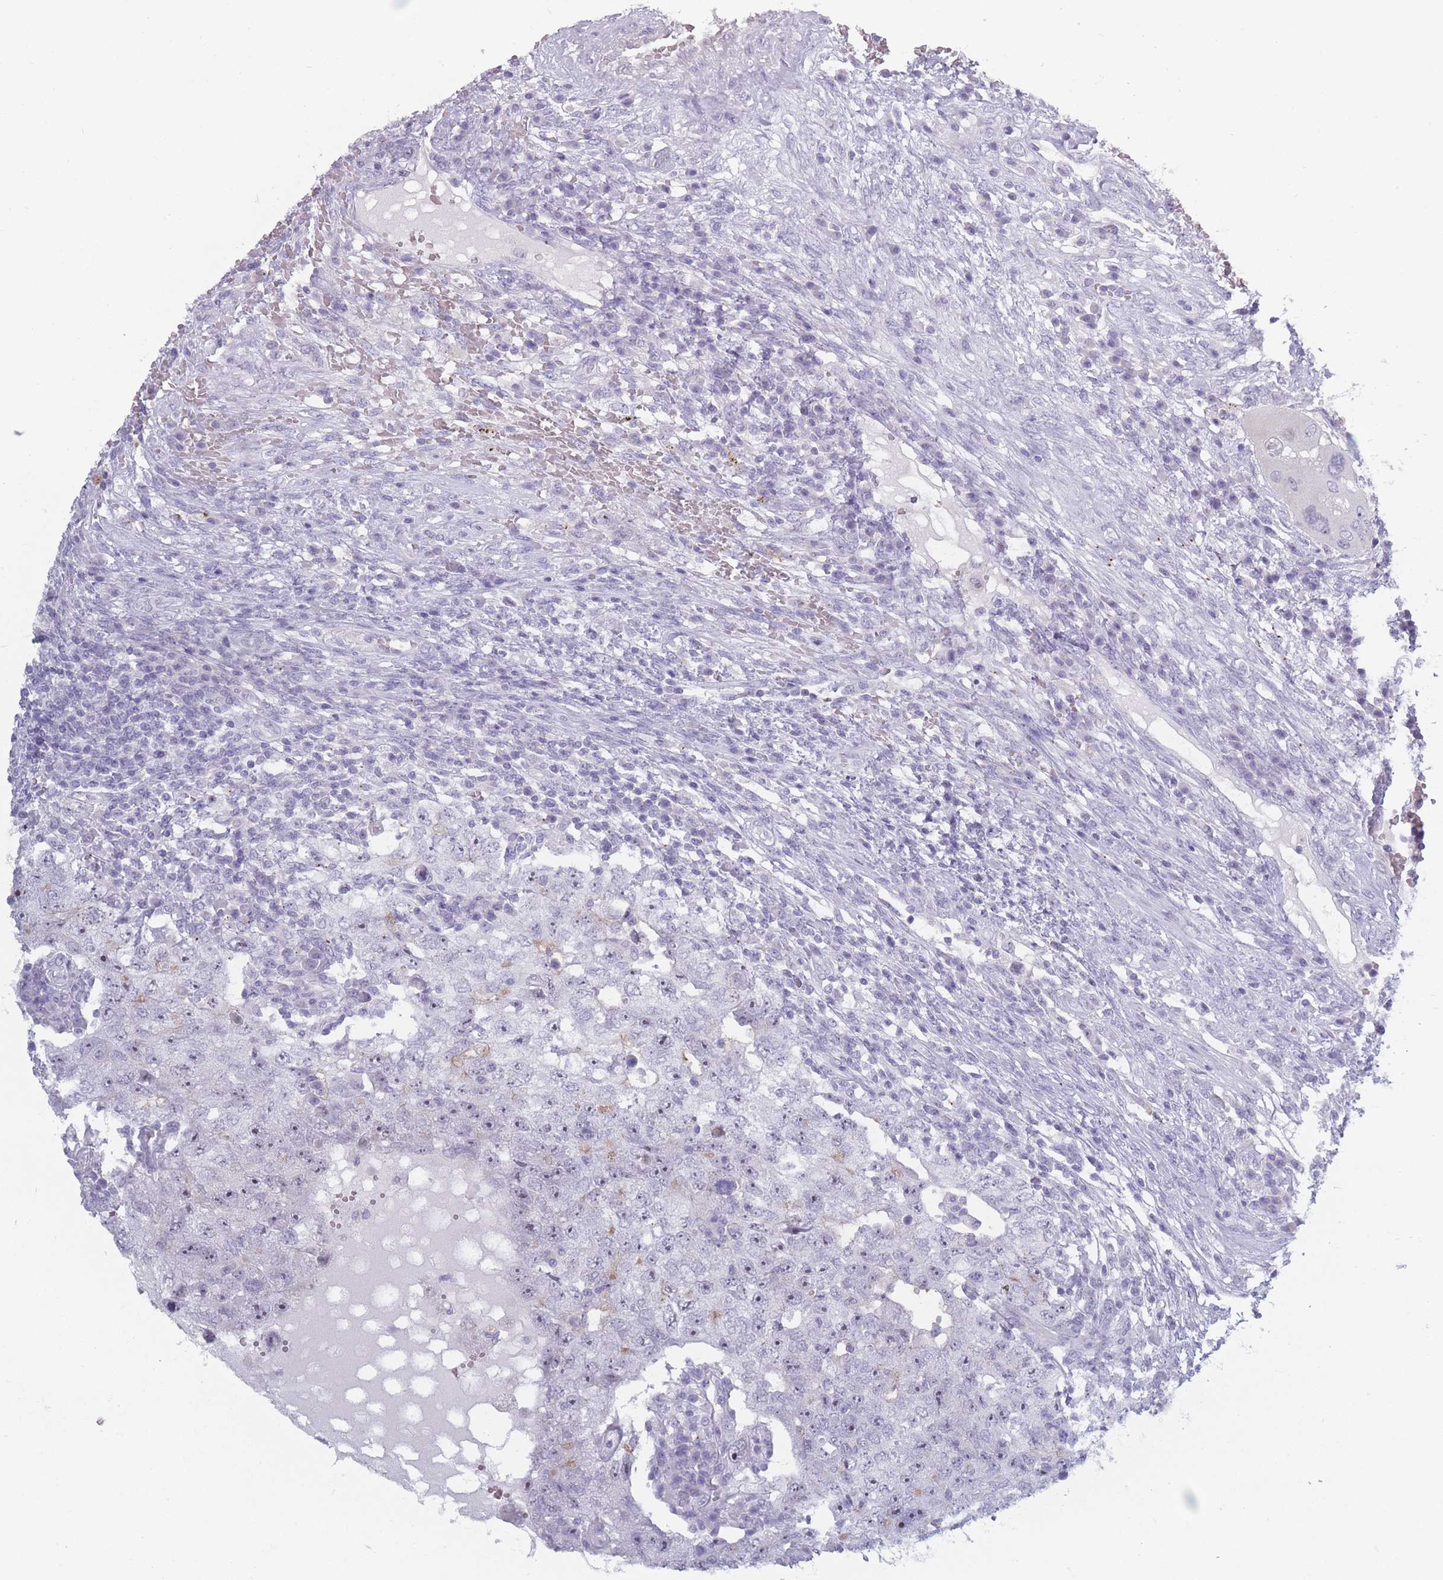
{"staining": {"intensity": "negative", "quantity": "none", "location": "none"}, "tissue": "testis cancer", "cell_type": "Tumor cells", "image_type": "cancer", "snomed": [{"axis": "morphology", "description": "Carcinoma, Embryonal, NOS"}, {"axis": "topography", "description": "Testis"}], "caption": "A photomicrograph of embryonal carcinoma (testis) stained for a protein shows no brown staining in tumor cells.", "gene": "ROS1", "patient": {"sex": "male", "age": 26}}